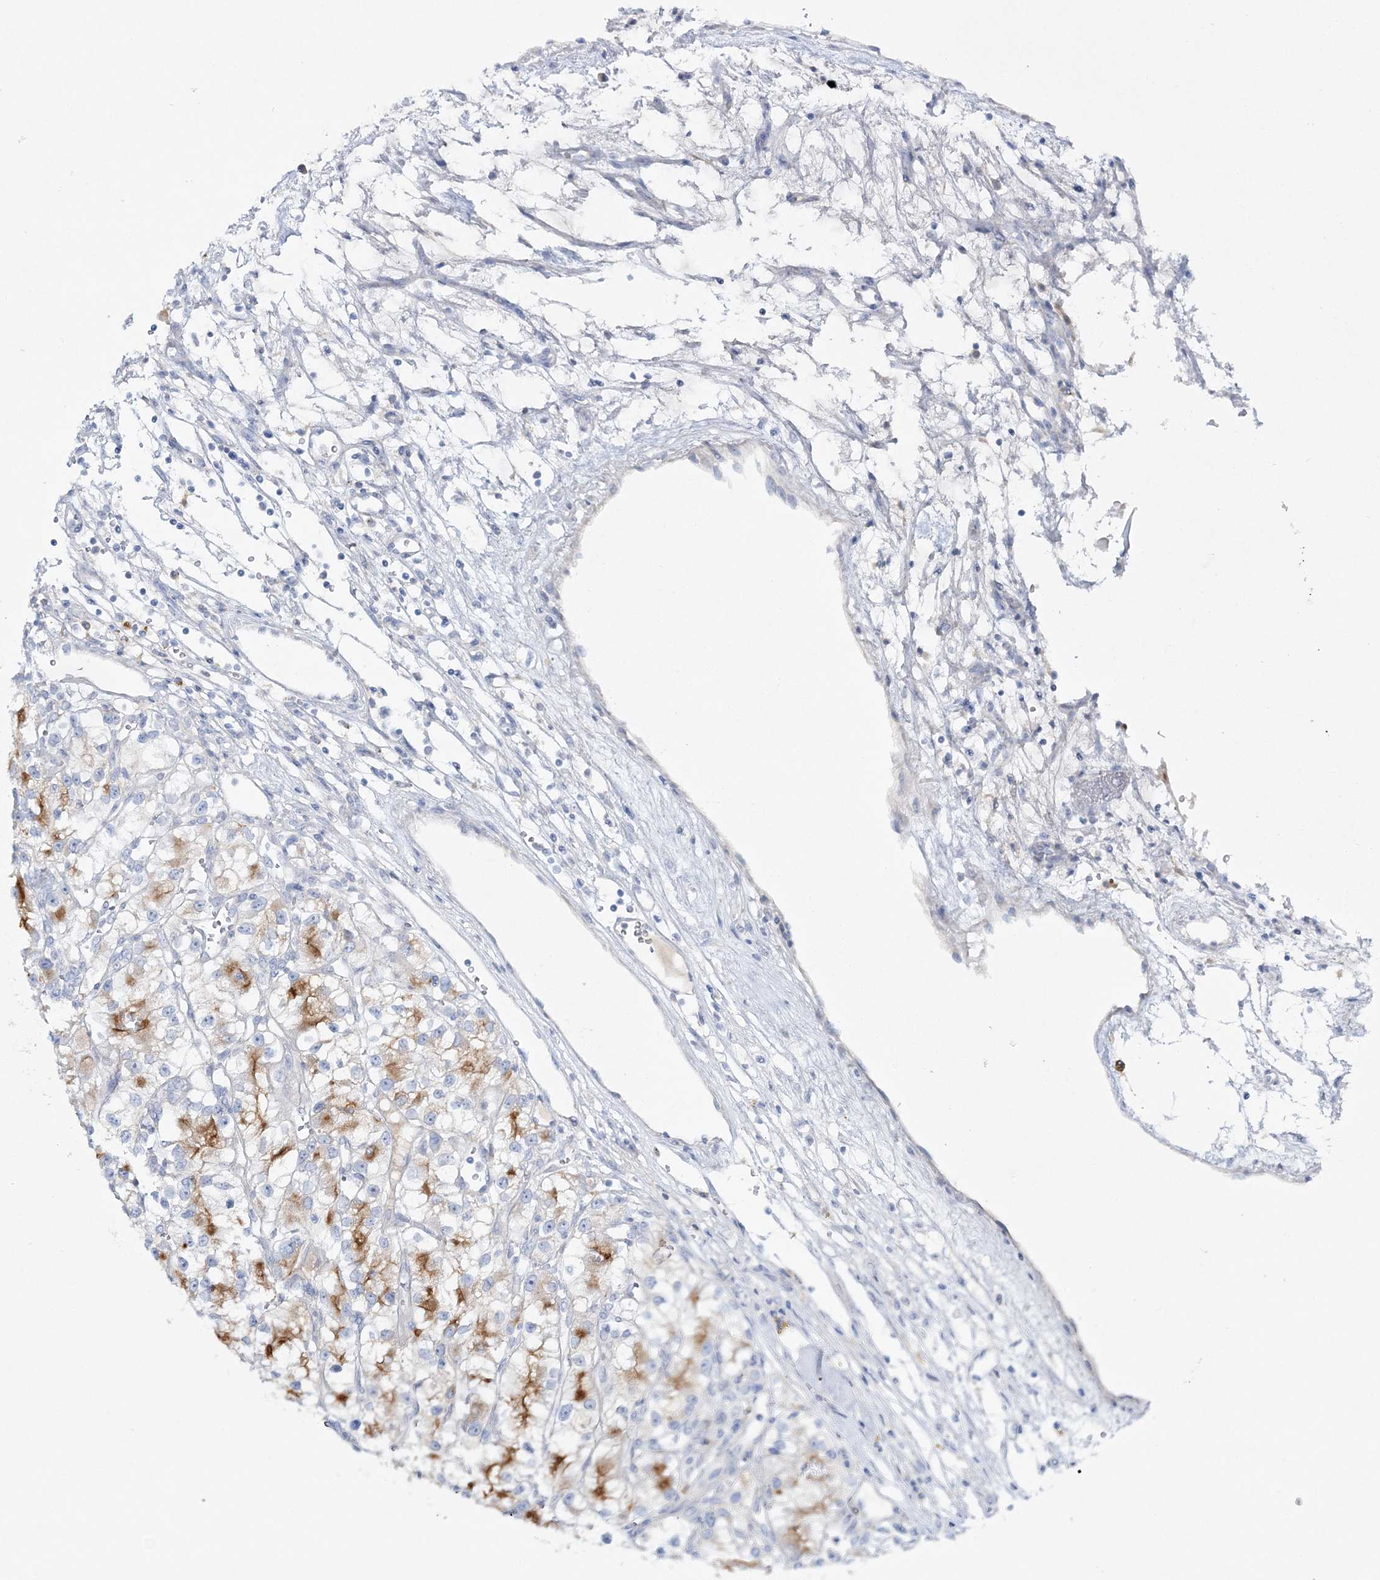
{"staining": {"intensity": "moderate", "quantity": "25%-75%", "location": "cytoplasmic/membranous"}, "tissue": "renal cancer", "cell_type": "Tumor cells", "image_type": "cancer", "snomed": [{"axis": "morphology", "description": "Adenocarcinoma, NOS"}, {"axis": "topography", "description": "Kidney"}], "caption": "IHC micrograph of neoplastic tissue: renal adenocarcinoma stained using immunohistochemistry demonstrates medium levels of moderate protein expression localized specifically in the cytoplasmic/membranous of tumor cells, appearing as a cytoplasmic/membranous brown color.", "gene": "WDSUB1", "patient": {"sex": "female", "age": 57}}